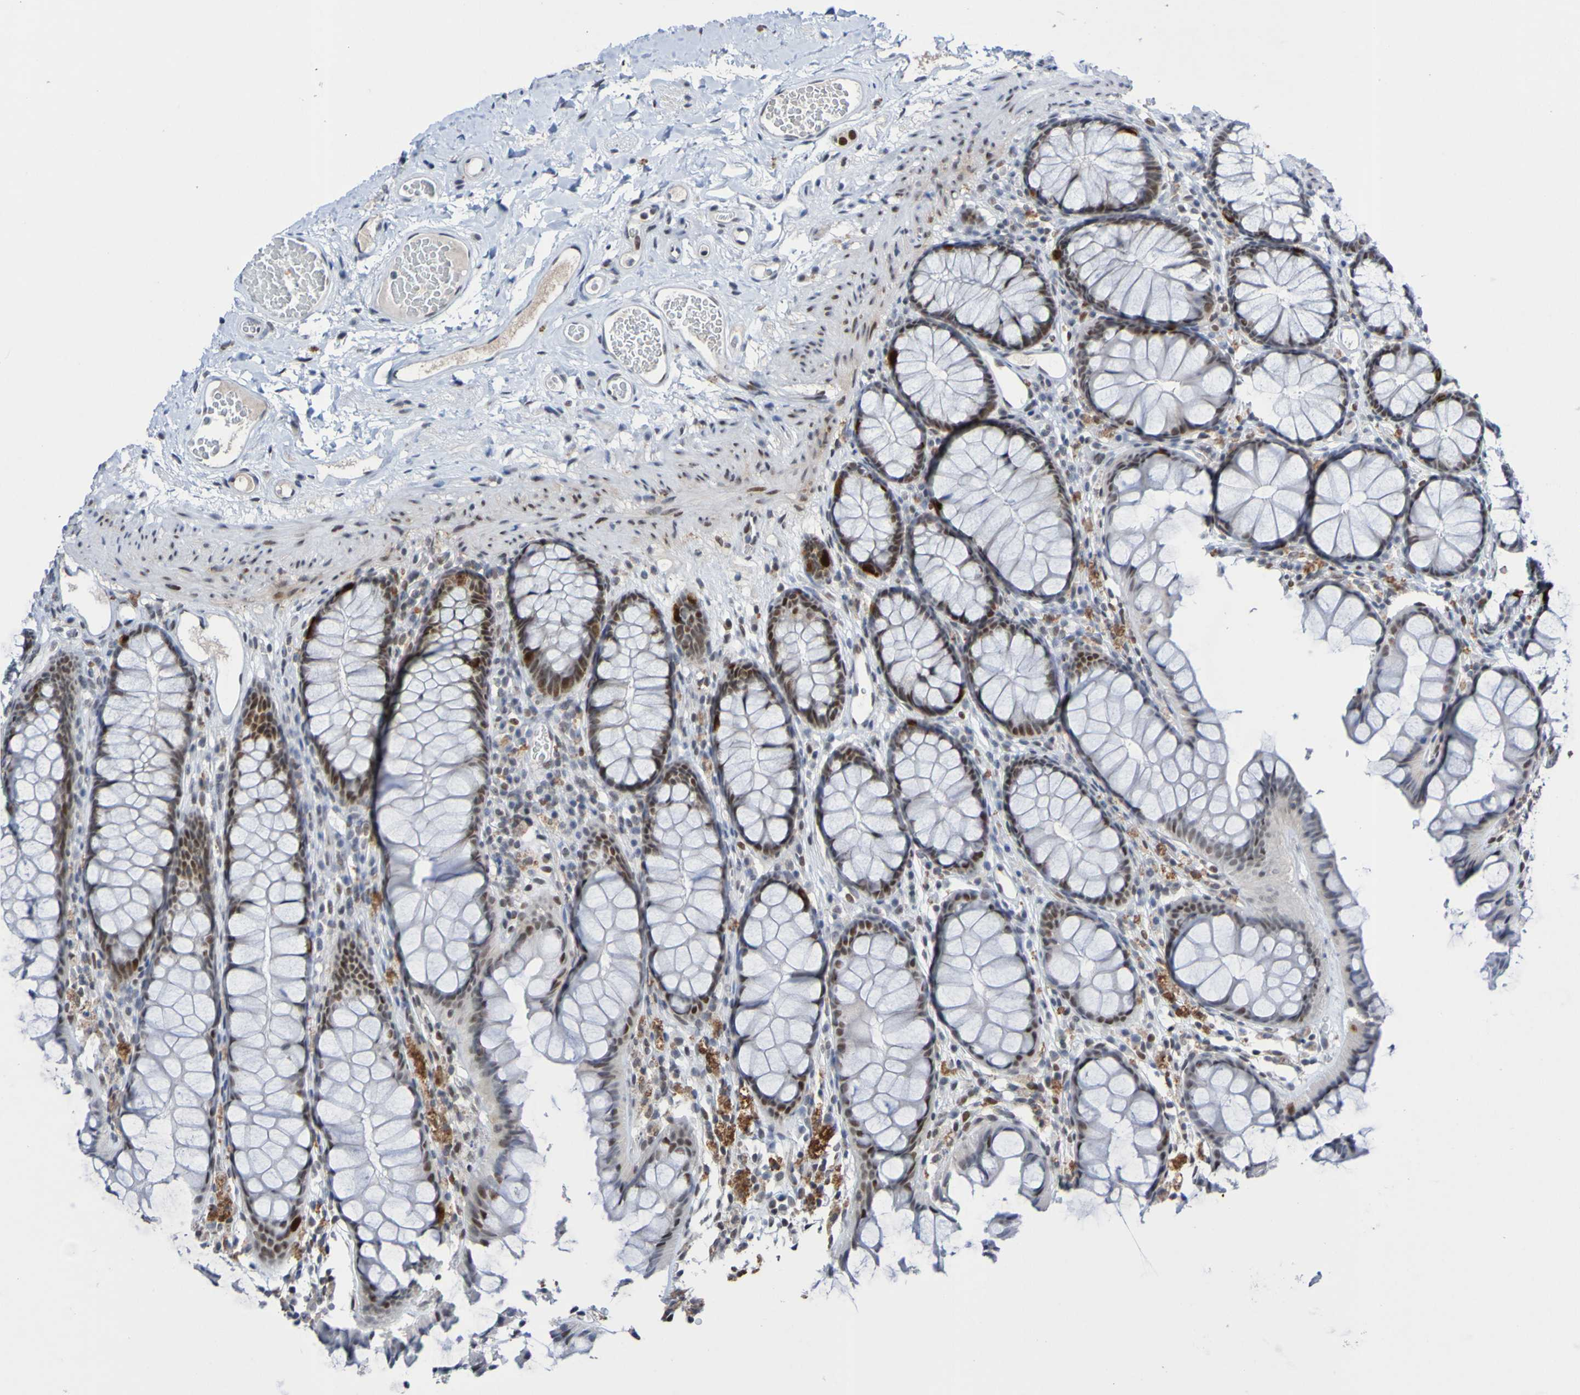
{"staining": {"intensity": "negative", "quantity": "none", "location": "none"}, "tissue": "colon", "cell_type": "Endothelial cells", "image_type": "normal", "snomed": [{"axis": "morphology", "description": "Normal tissue, NOS"}, {"axis": "topography", "description": "Colon"}], "caption": "A high-resolution micrograph shows immunohistochemistry staining of normal colon, which shows no significant expression in endothelial cells. Nuclei are stained in blue.", "gene": "PCGF1", "patient": {"sex": "female", "age": 55}}